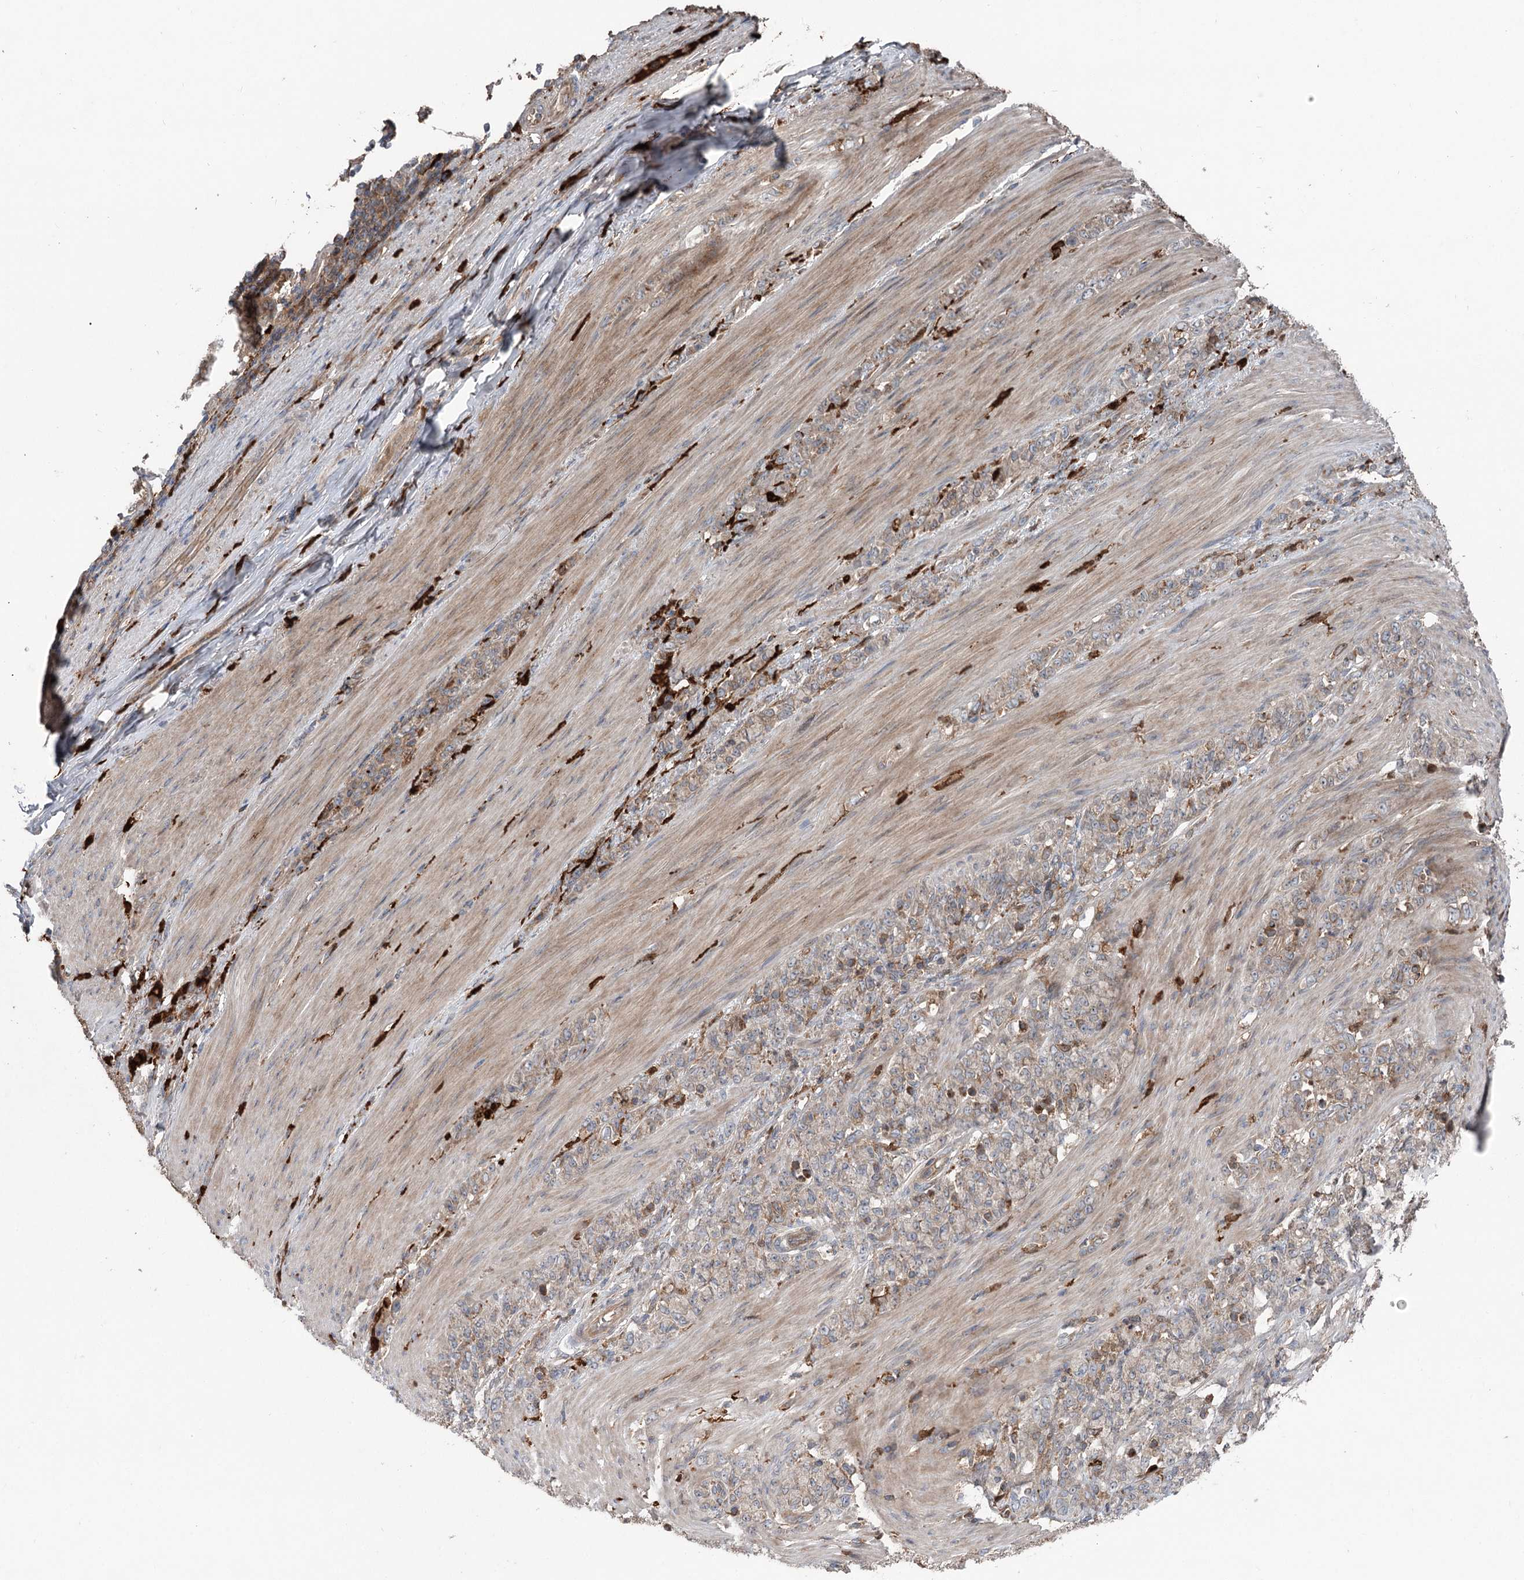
{"staining": {"intensity": "weak", "quantity": "25%-75%", "location": "cytoplasmic/membranous"}, "tissue": "stomach cancer", "cell_type": "Tumor cells", "image_type": "cancer", "snomed": [{"axis": "morphology", "description": "Adenocarcinoma, NOS"}, {"axis": "topography", "description": "Stomach"}], "caption": "Stomach adenocarcinoma stained for a protein (brown) displays weak cytoplasmic/membranous positive expression in approximately 25%-75% of tumor cells.", "gene": "PPP1R21", "patient": {"sex": "female", "age": 79}}